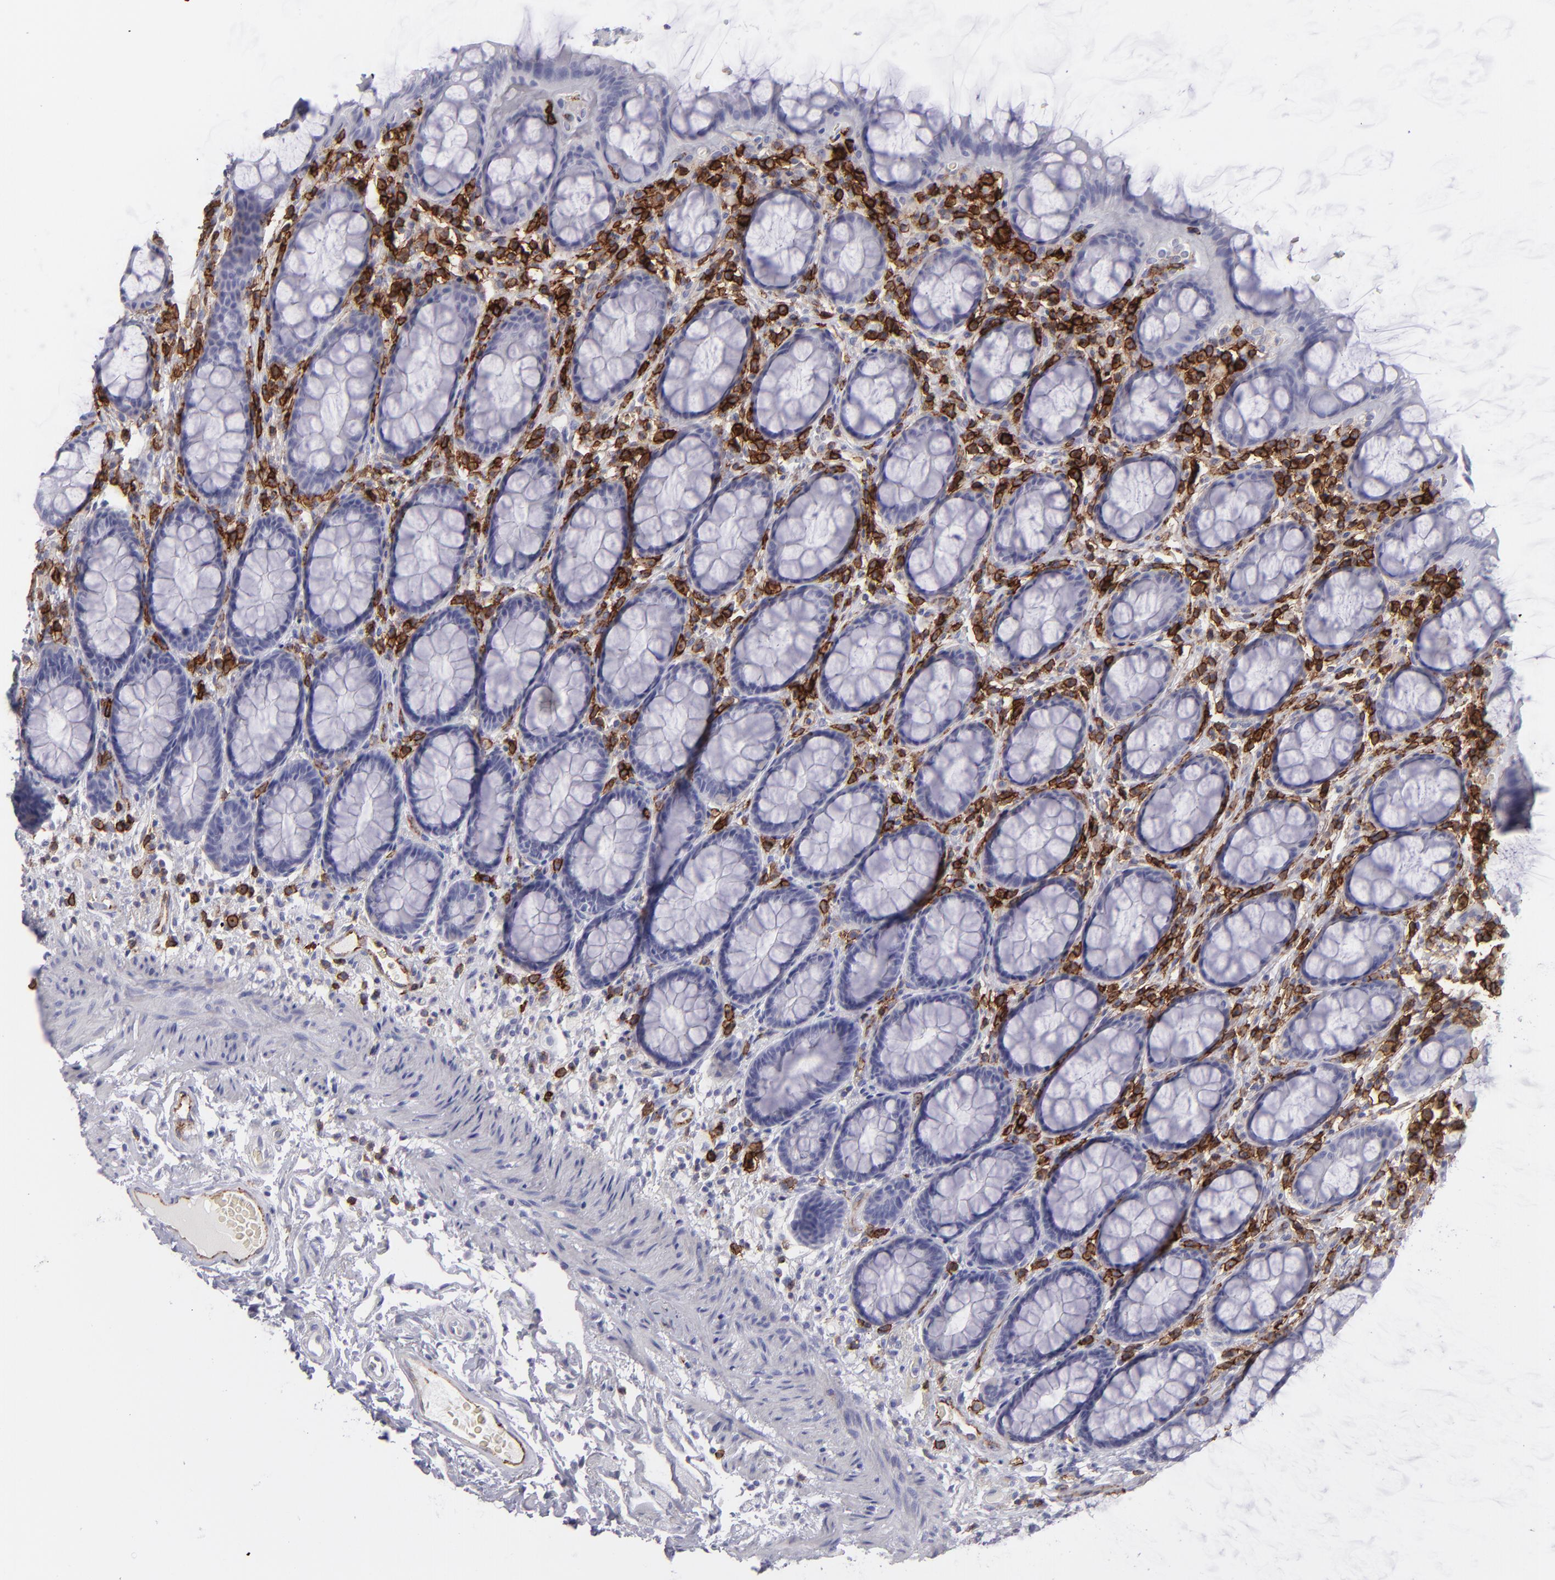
{"staining": {"intensity": "negative", "quantity": "none", "location": "none"}, "tissue": "rectum", "cell_type": "Glandular cells", "image_type": "normal", "snomed": [{"axis": "morphology", "description": "Normal tissue, NOS"}, {"axis": "topography", "description": "Rectum"}], "caption": "Immunohistochemical staining of normal human rectum reveals no significant expression in glandular cells.", "gene": "CD27", "patient": {"sex": "male", "age": 92}}